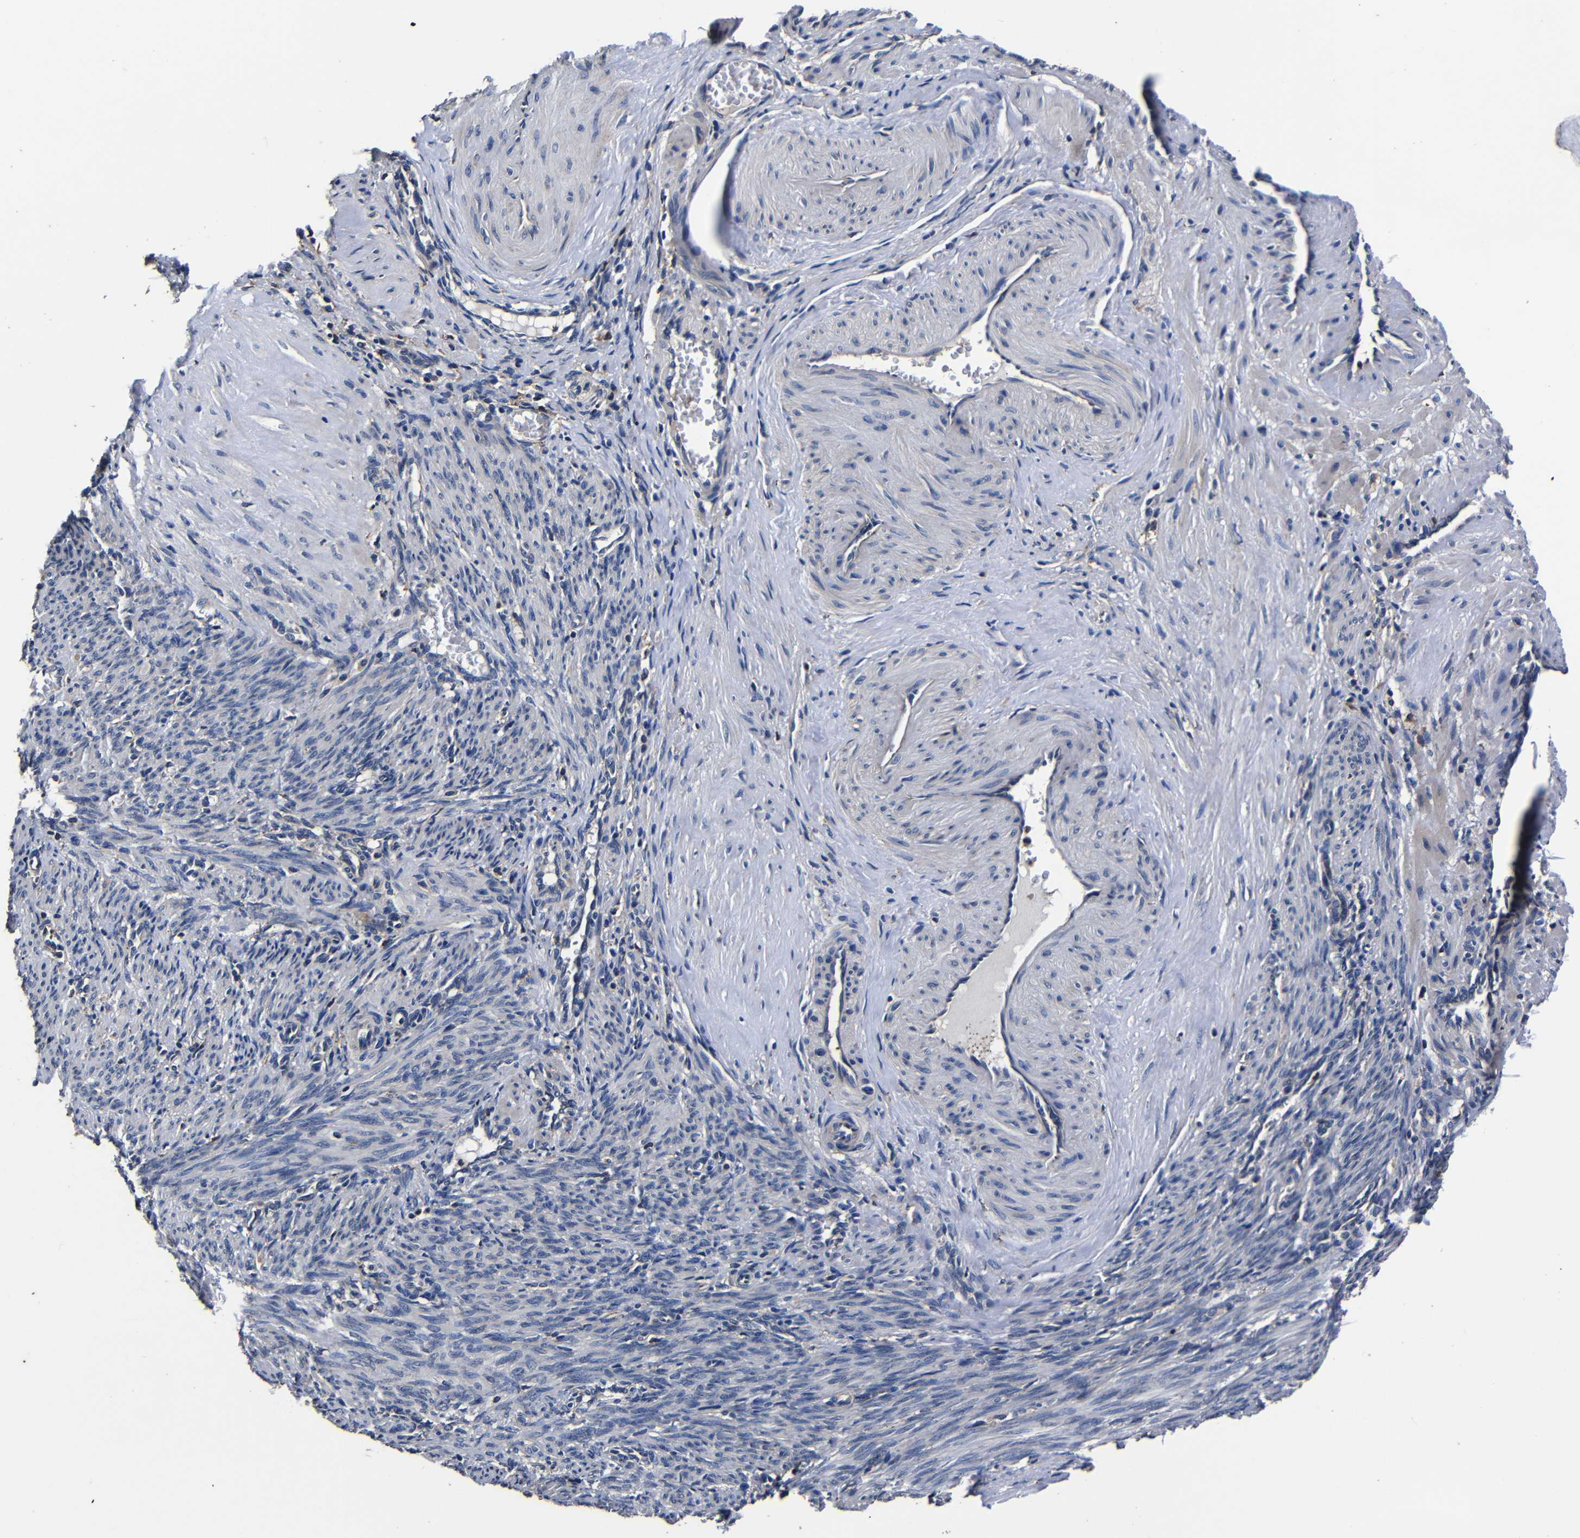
{"staining": {"intensity": "negative", "quantity": "none", "location": "none"}, "tissue": "smooth muscle", "cell_type": "Smooth muscle cells", "image_type": "normal", "snomed": [{"axis": "morphology", "description": "Normal tissue, NOS"}, {"axis": "topography", "description": "Endometrium"}], "caption": "IHC photomicrograph of normal human smooth muscle stained for a protein (brown), which displays no staining in smooth muscle cells.", "gene": "SCN9A", "patient": {"sex": "female", "age": 33}}